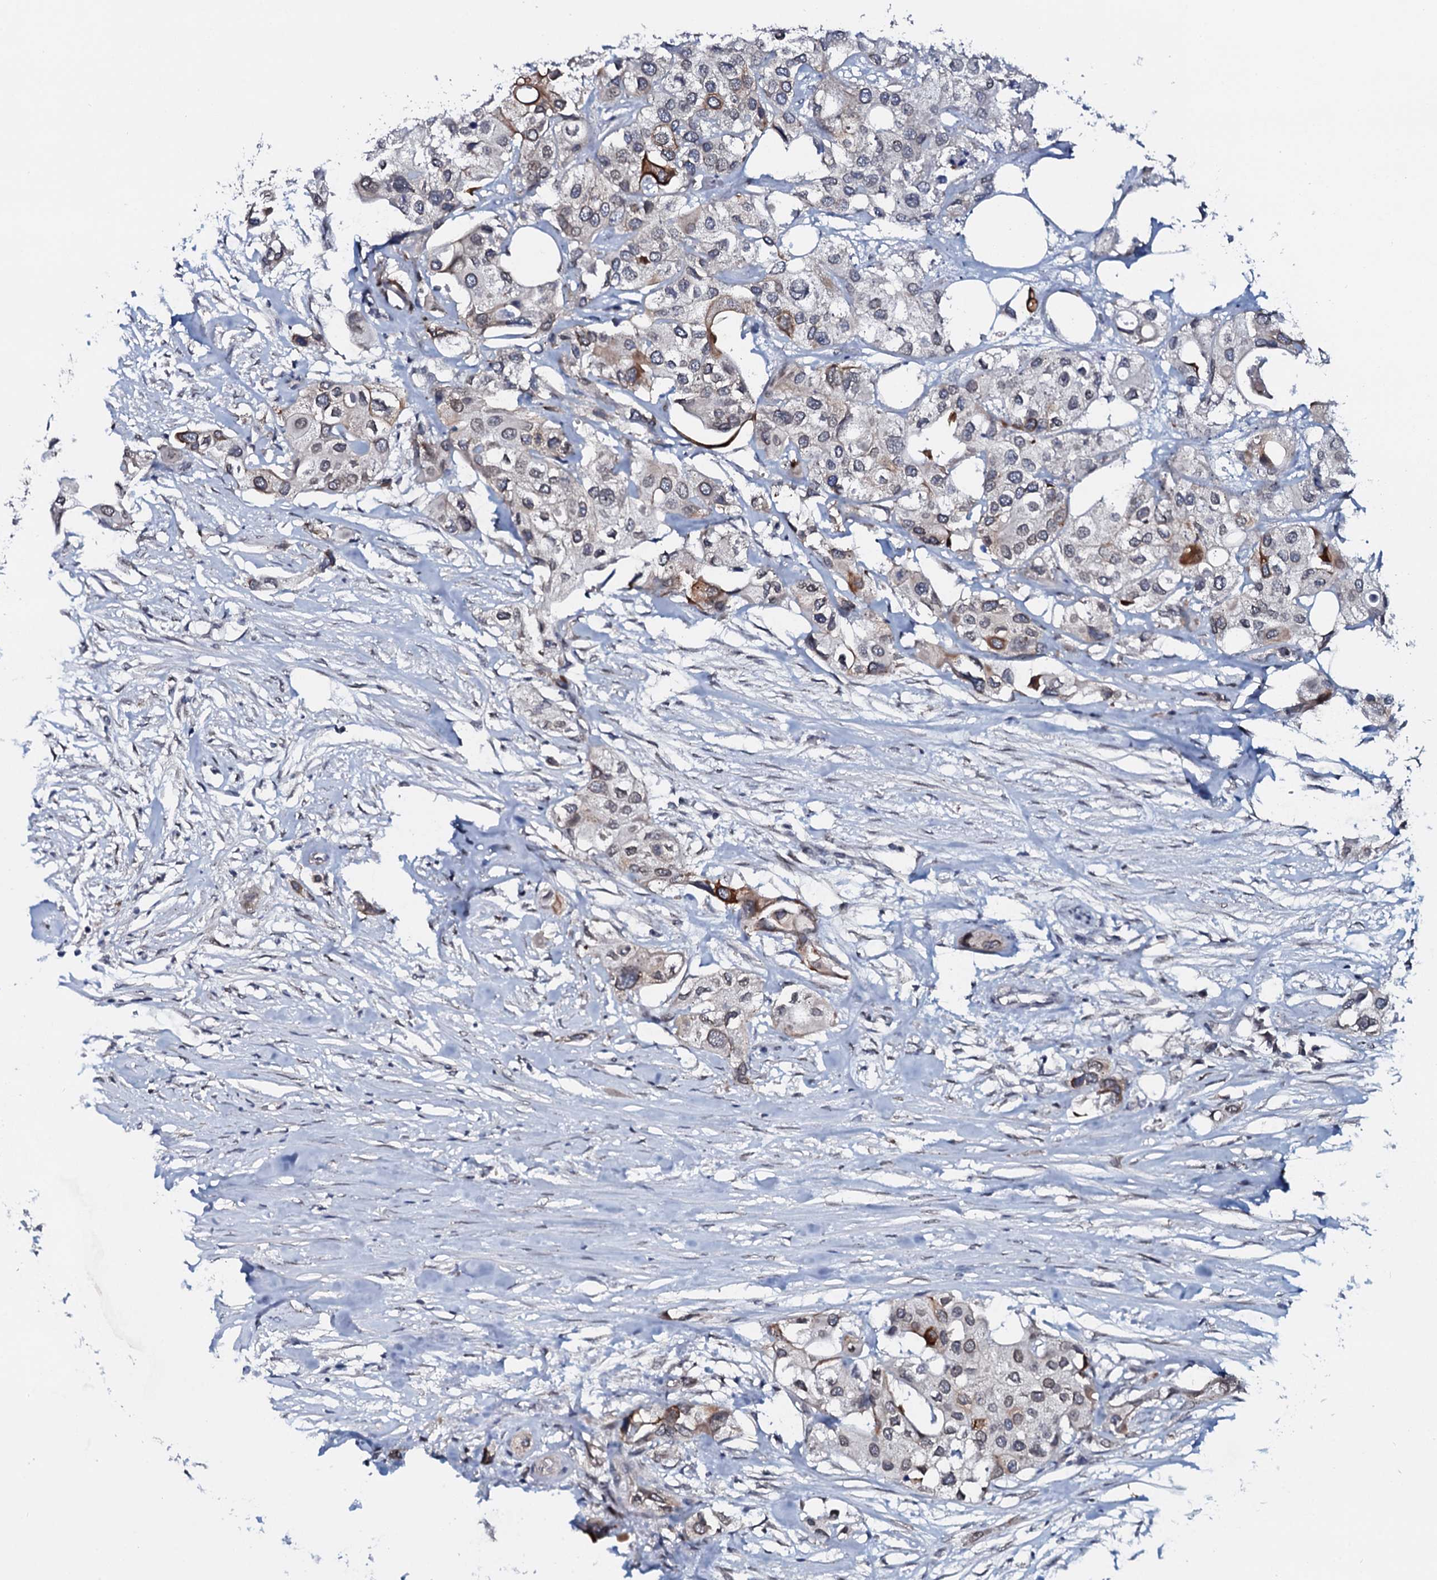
{"staining": {"intensity": "moderate", "quantity": "<25%", "location": "cytoplasmic/membranous"}, "tissue": "urothelial cancer", "cell_type": "Tumor cells", "image_type": "cancer", "snomed": [{"axis": "morphology", "description": "Urothelial carcinoma, High grade"}, {"axis": "topography", "description": "Urinary bladder"}], "caption": "Immunohistochemical staining of human high-grade urothelial carcinoma shows low levels of moderate cytoplasmic/membranous positivity in about <25% of tumor cells.", "gene": "SNTA1", "patient": {"sex": "male", "age": 64}}